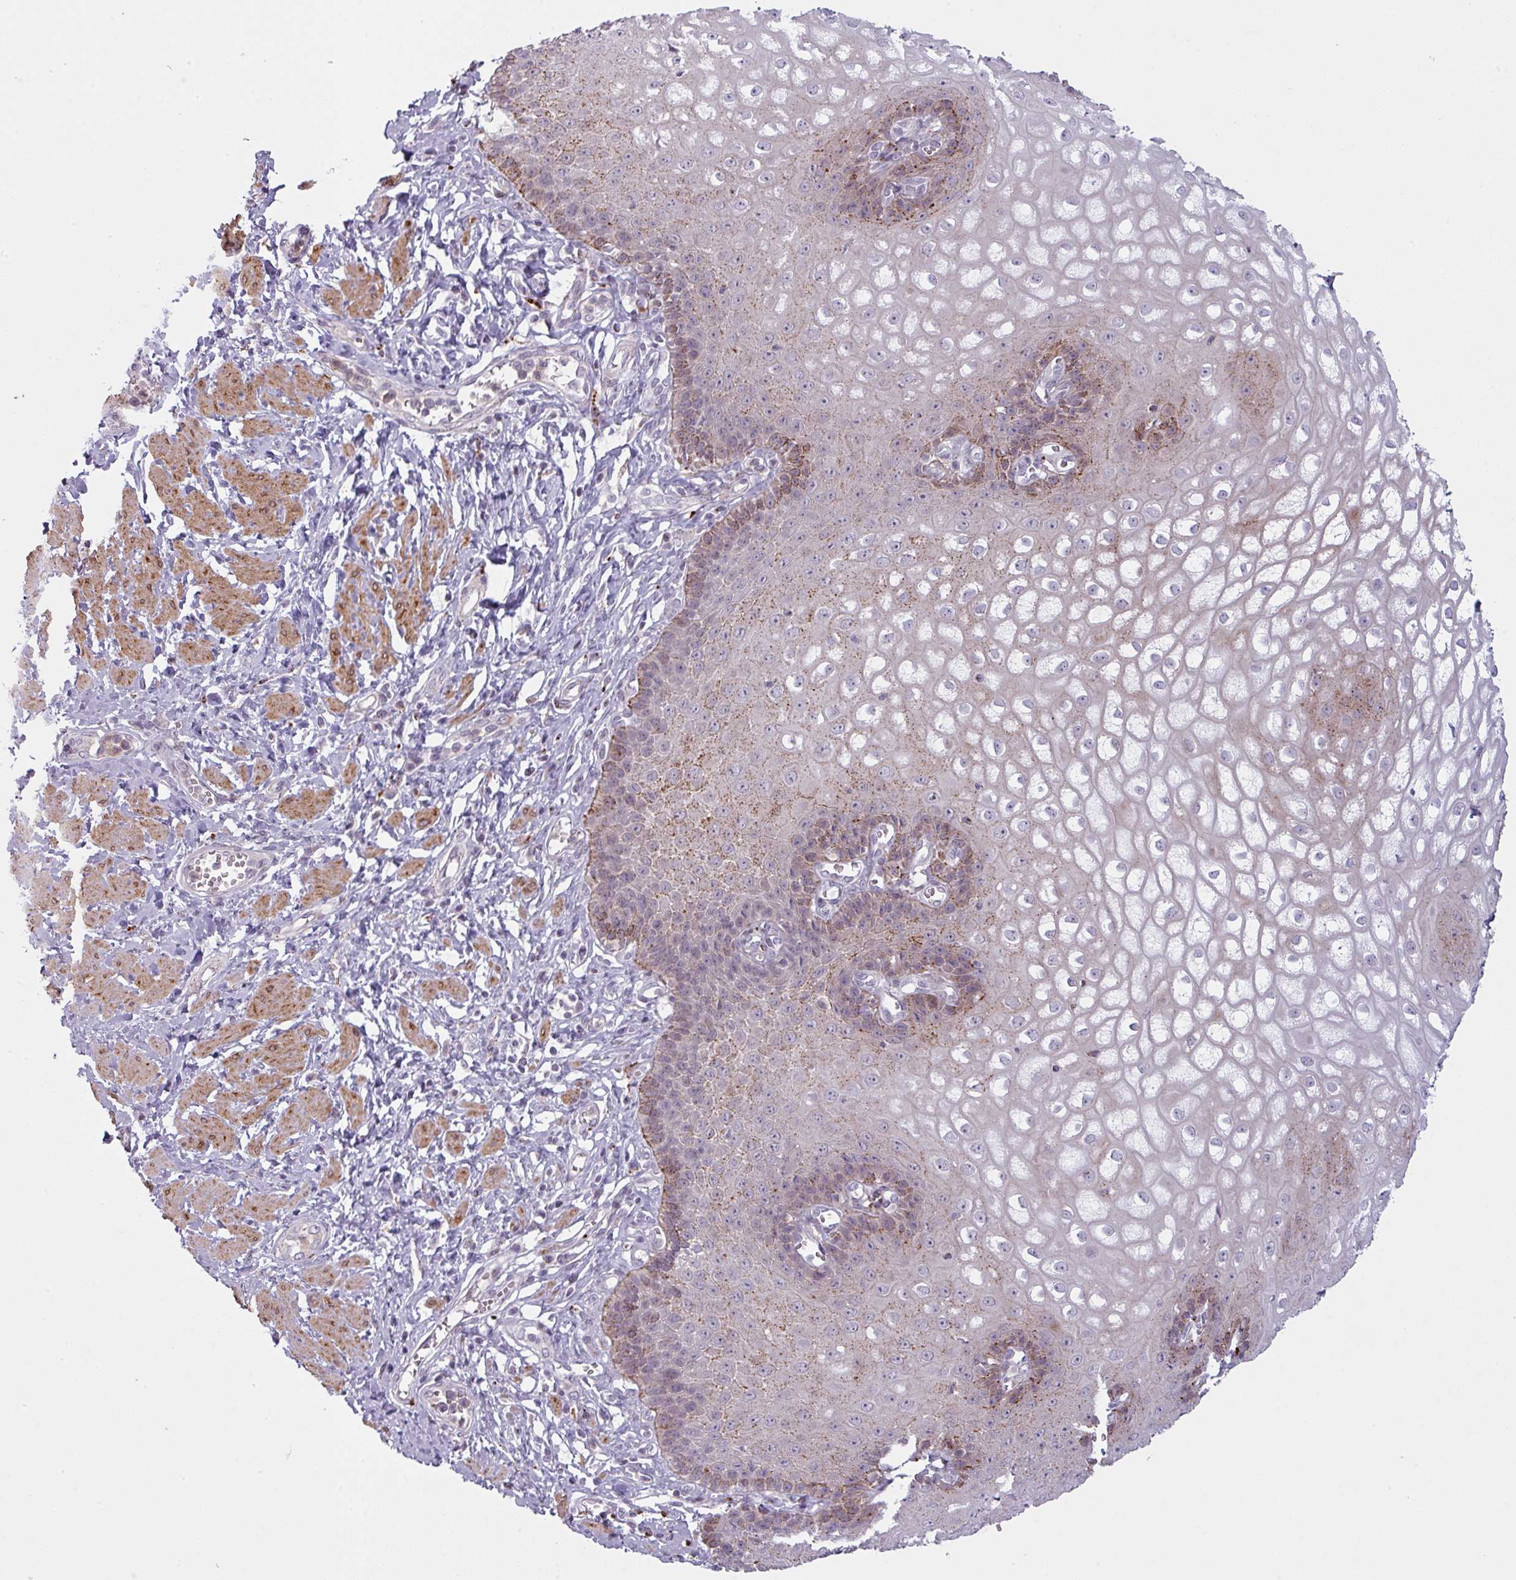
{"staining": {"intensity": "moderate", "quantity": ">75%", "location": "cytoplasmic/membranous"}, "tissue": "esophagus", "cell_type": "Squamous epithelial cells", "image_type": "normal", "snomed": [{"axis": "morphology", "description": "Normal tissue, NOS"}, {"axis": "topography", "description": "Esophagus"}], "caption": "An immunohistochemistry (IHC) histopathology image of benign tissue is shown. Protein staining in brown shows moderate cytoplasmic/membranous positivity in esophagus within squamous epithelial cells.", "gene": "MAP7D2", "patient": {"sex": "male", "age": 67}}